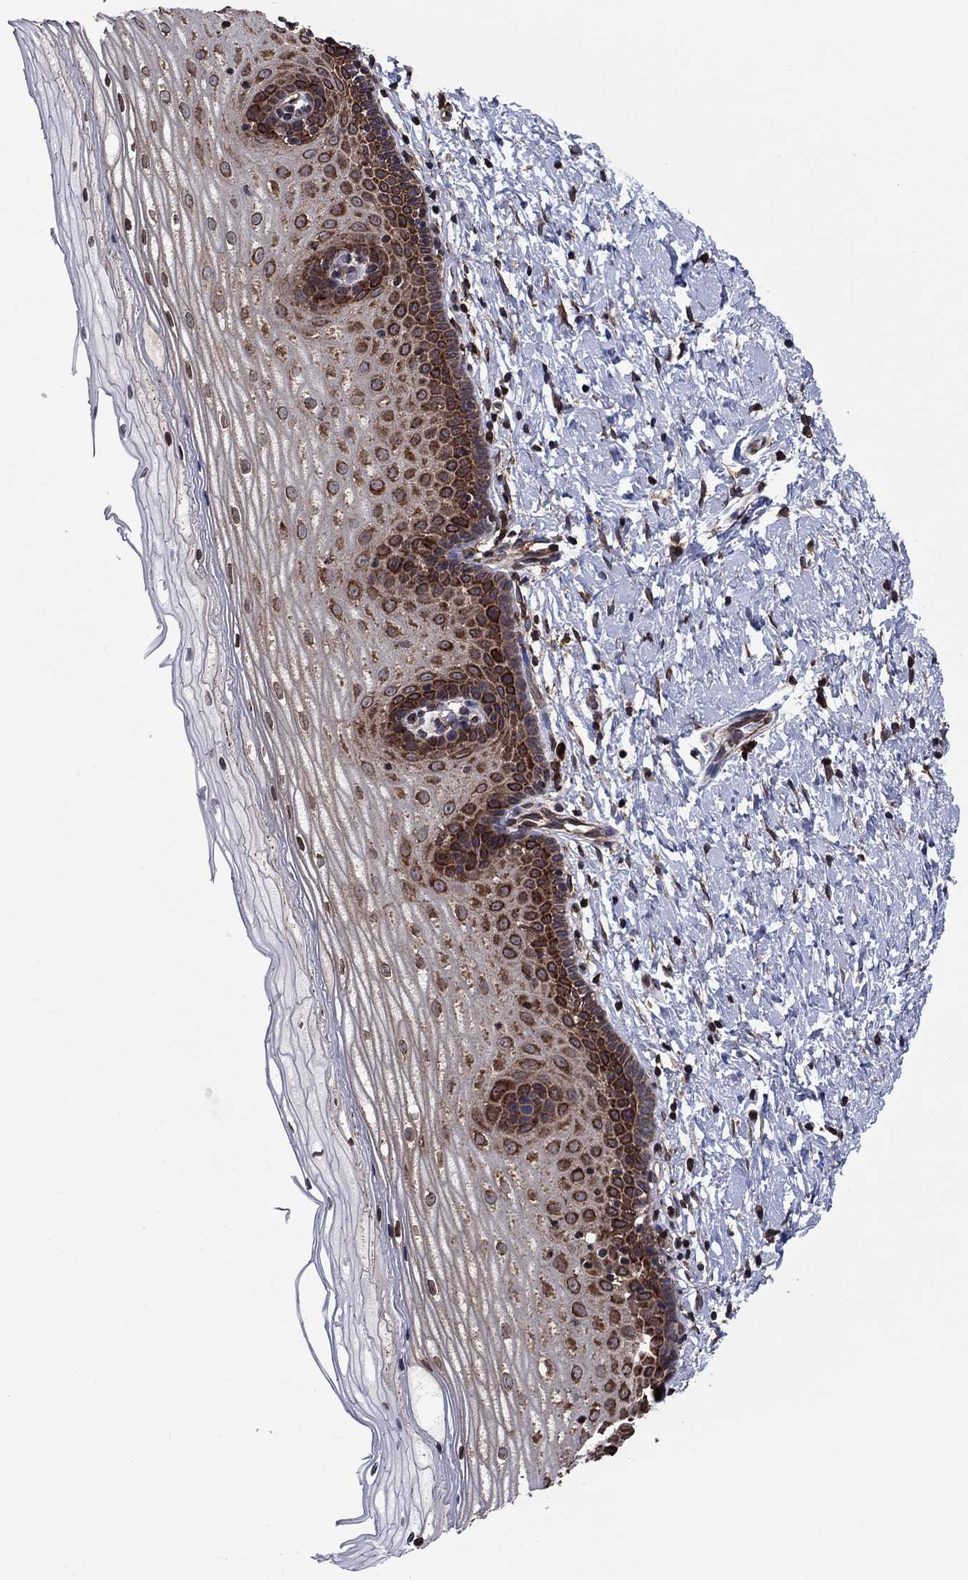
{"staining": {"intensity": "strong", "quantity": "<25%", "location": "cytoplasmic/membranous"}, "tissue": "cervix", "cell_type": "Squamous epithelial cells", "image_type": "normal", "snomed": [{"axis": "morphology", "description": "Normal tissue, NOS"}, {"axis": "topography", "description": "Cervix"}], "caption": "Cervix stained with DAB (3,3'-diaminobenzidine) immunohistochemistry (IHC) shows medium levels of strong cytoplasmic/membranous positivity in approximately <25% of squamous epithelial cells. Nuclei are stained in blue.", "gene": "YBX1", "patient": {"sex": "female", "age": 37}}